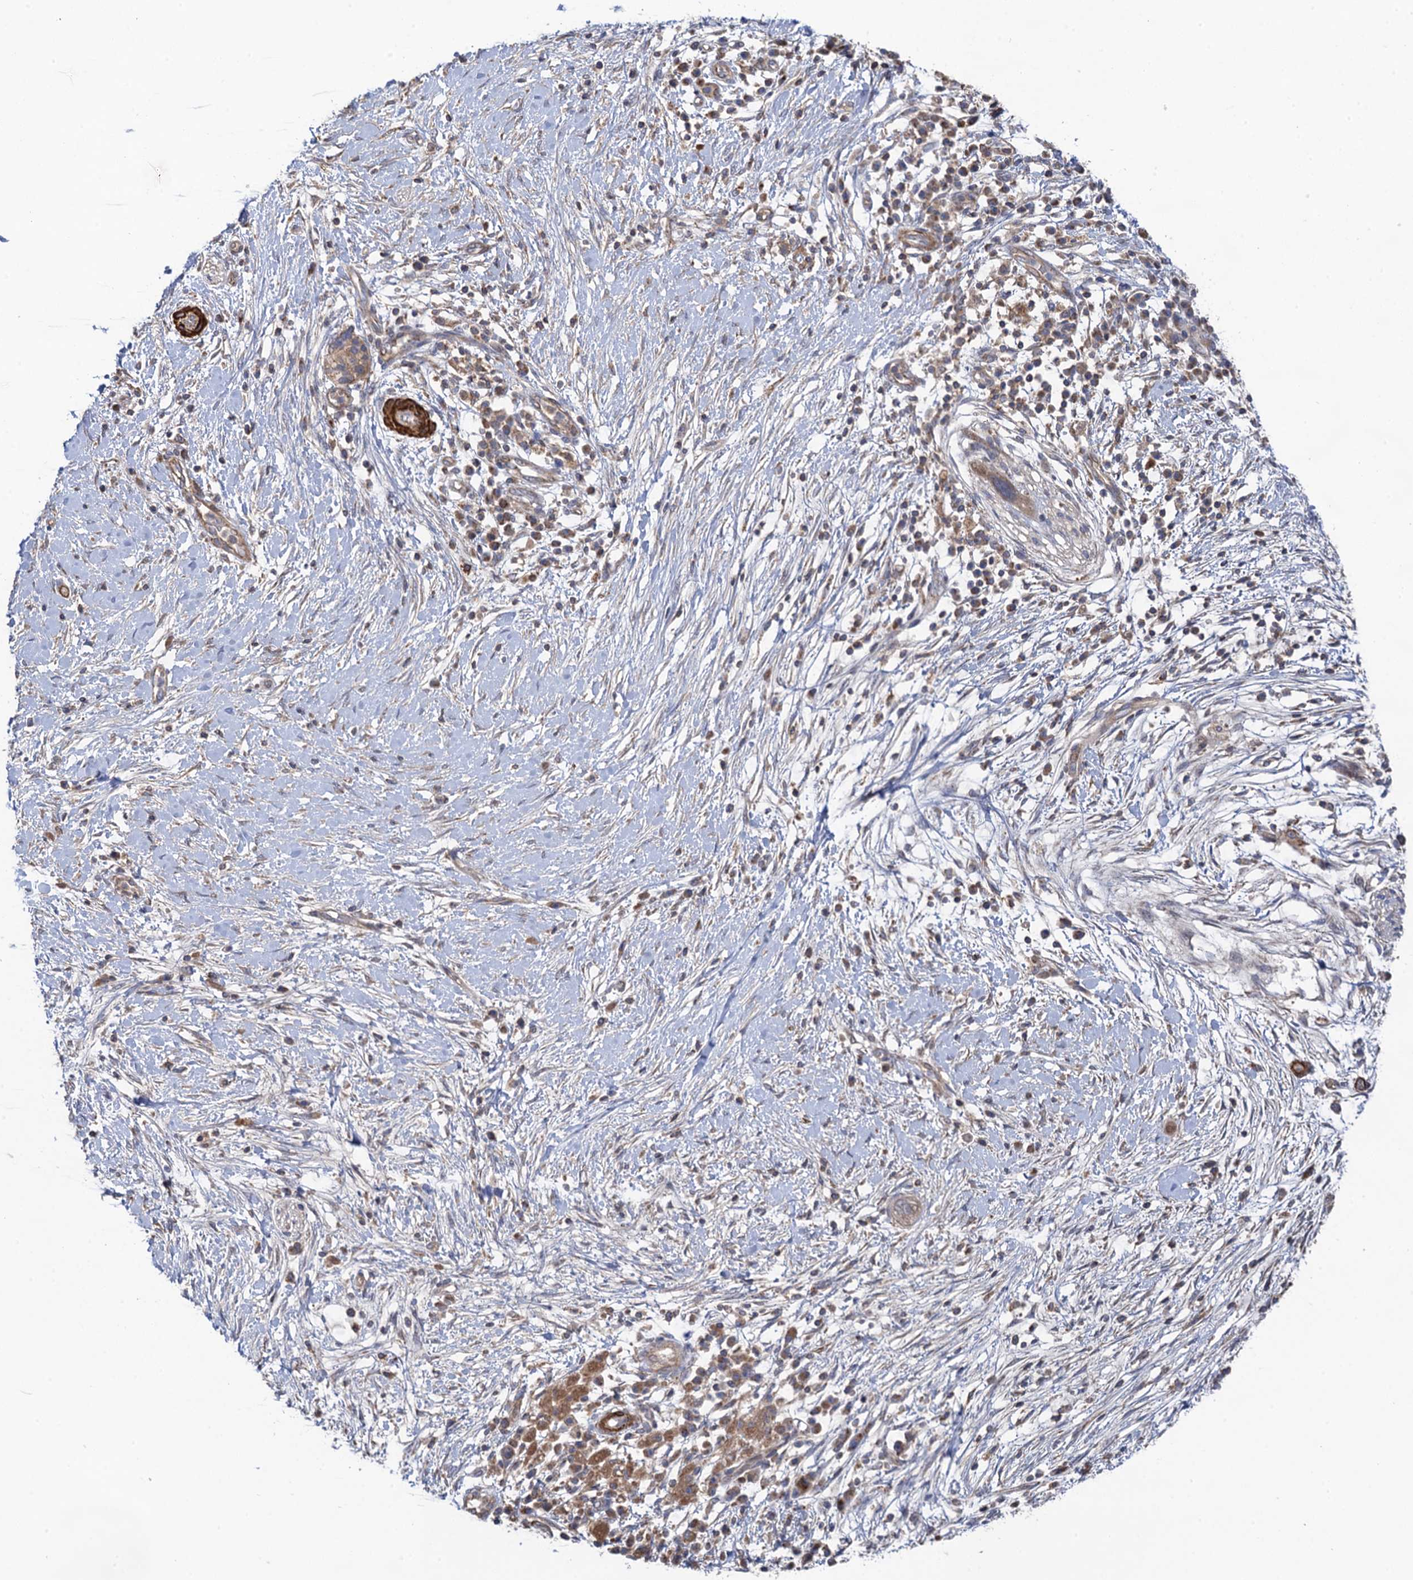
{"staining": {"intensity": "weak", "quantity": ">75%", "location": "cytoplasmic/membranous"}, "tissue": "pancreatic cancer", "cell_type": "Tumor cells", "image_type": "cancer", "snomed": [{"axis": "morphology", "description": "Adenocarcinoma, NOS"}, {"axis": "topography", "description": "Pancreas"}], "caption": "Adenocarcinoma (pancreatic) stained for a protein shows weak cytoplasmic/membranous positivity in tumor cells.", "gene": "WDR88", "patient": {"sex": "male", "age": 68}}